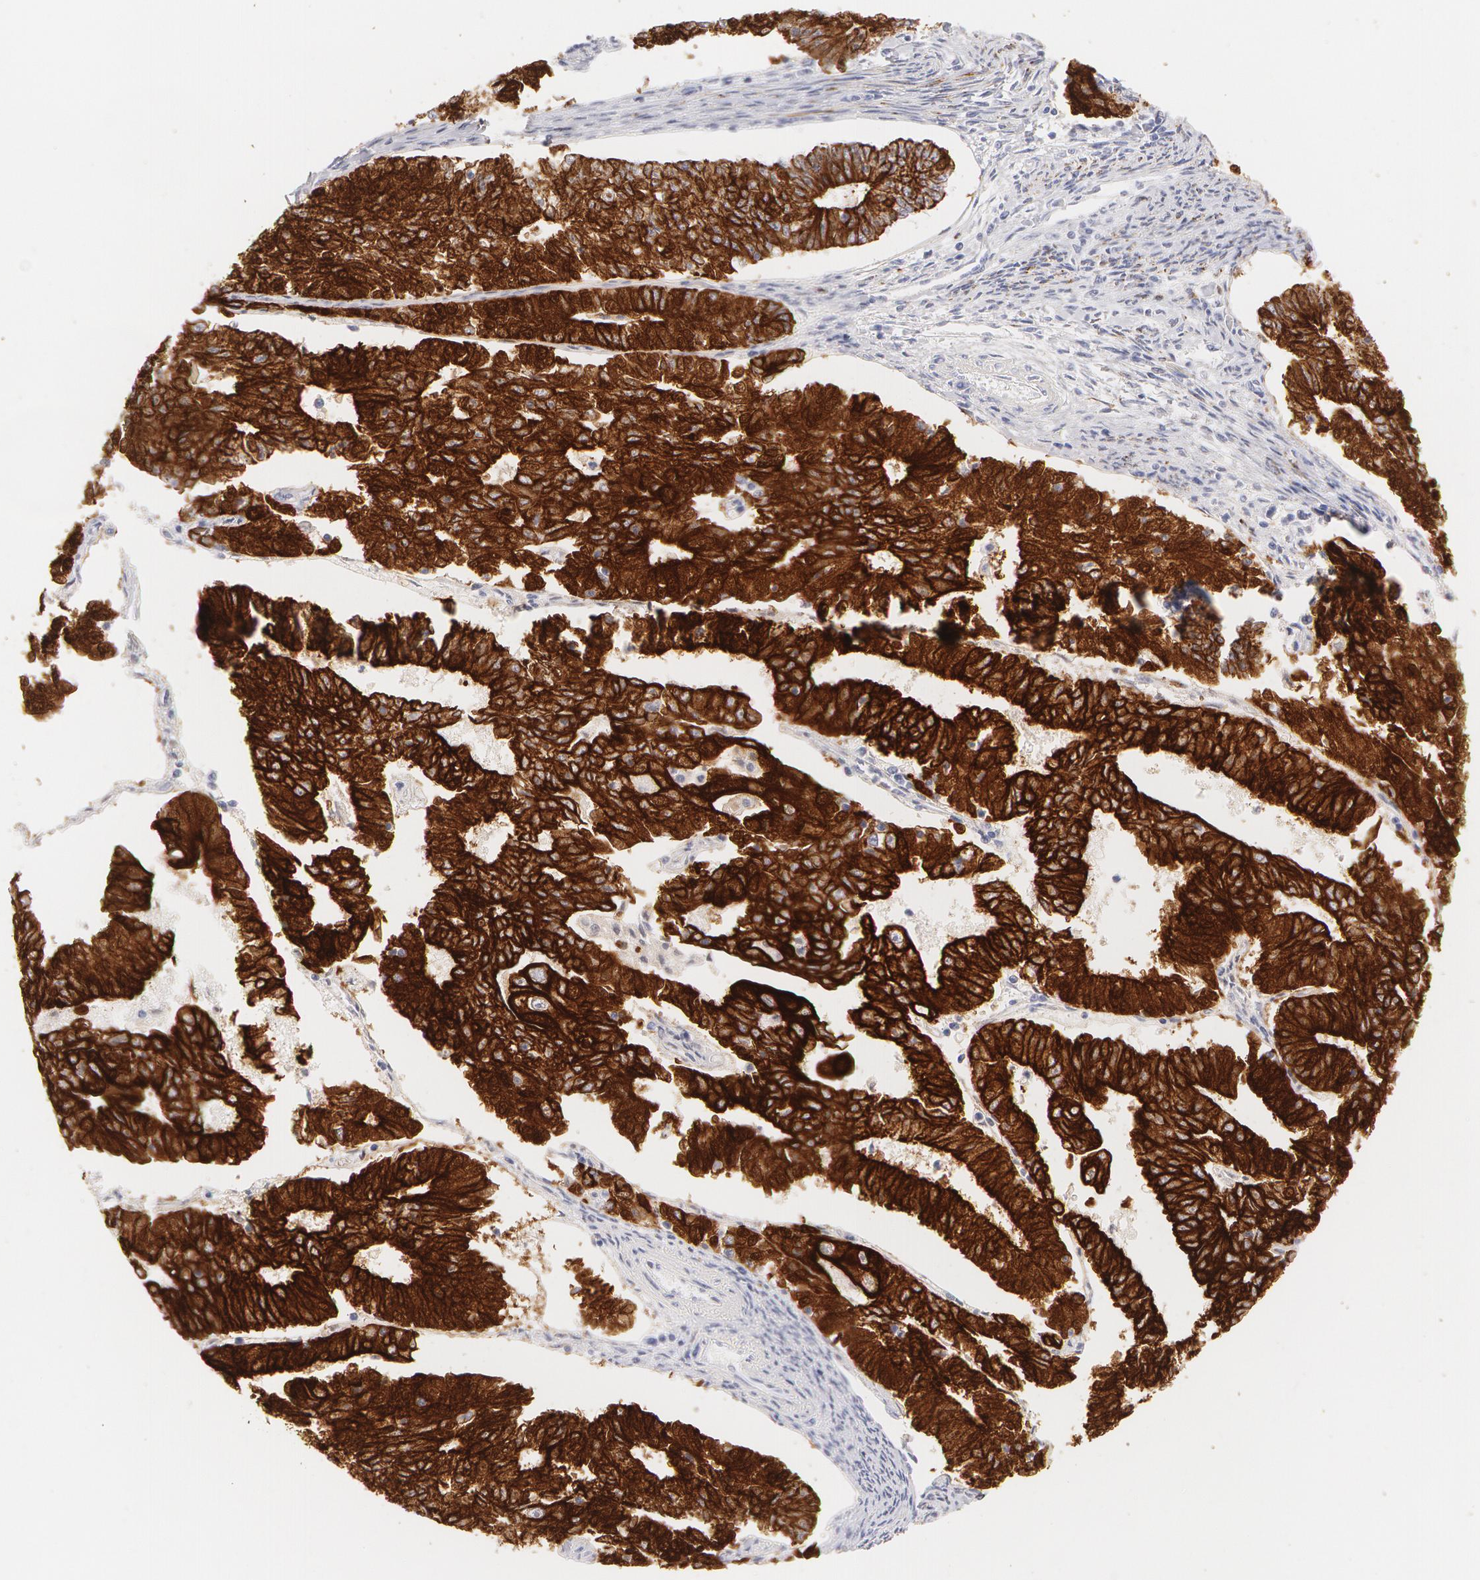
{"staining": {"intensity": "moderate", "quantity": ">75%", "location": "cytoplasmic/membranous"}, "tissue": "endometrial cancer", "cell_type": "Tumor cells", "image_type": "cancer", "snomed": [{"axis": "morphology", "description": "Adenocarcinoma, NOS"}, {"axis": "topography", "description": "Endometrium"}], "caption": "Protein staining of endometrial cancer tissue shows moderate cytoplasmic/membranous positivity in approximately >75% of tumor cells.", "gene": "KRT8", "patient": {"sex": "female", "age": 56}}